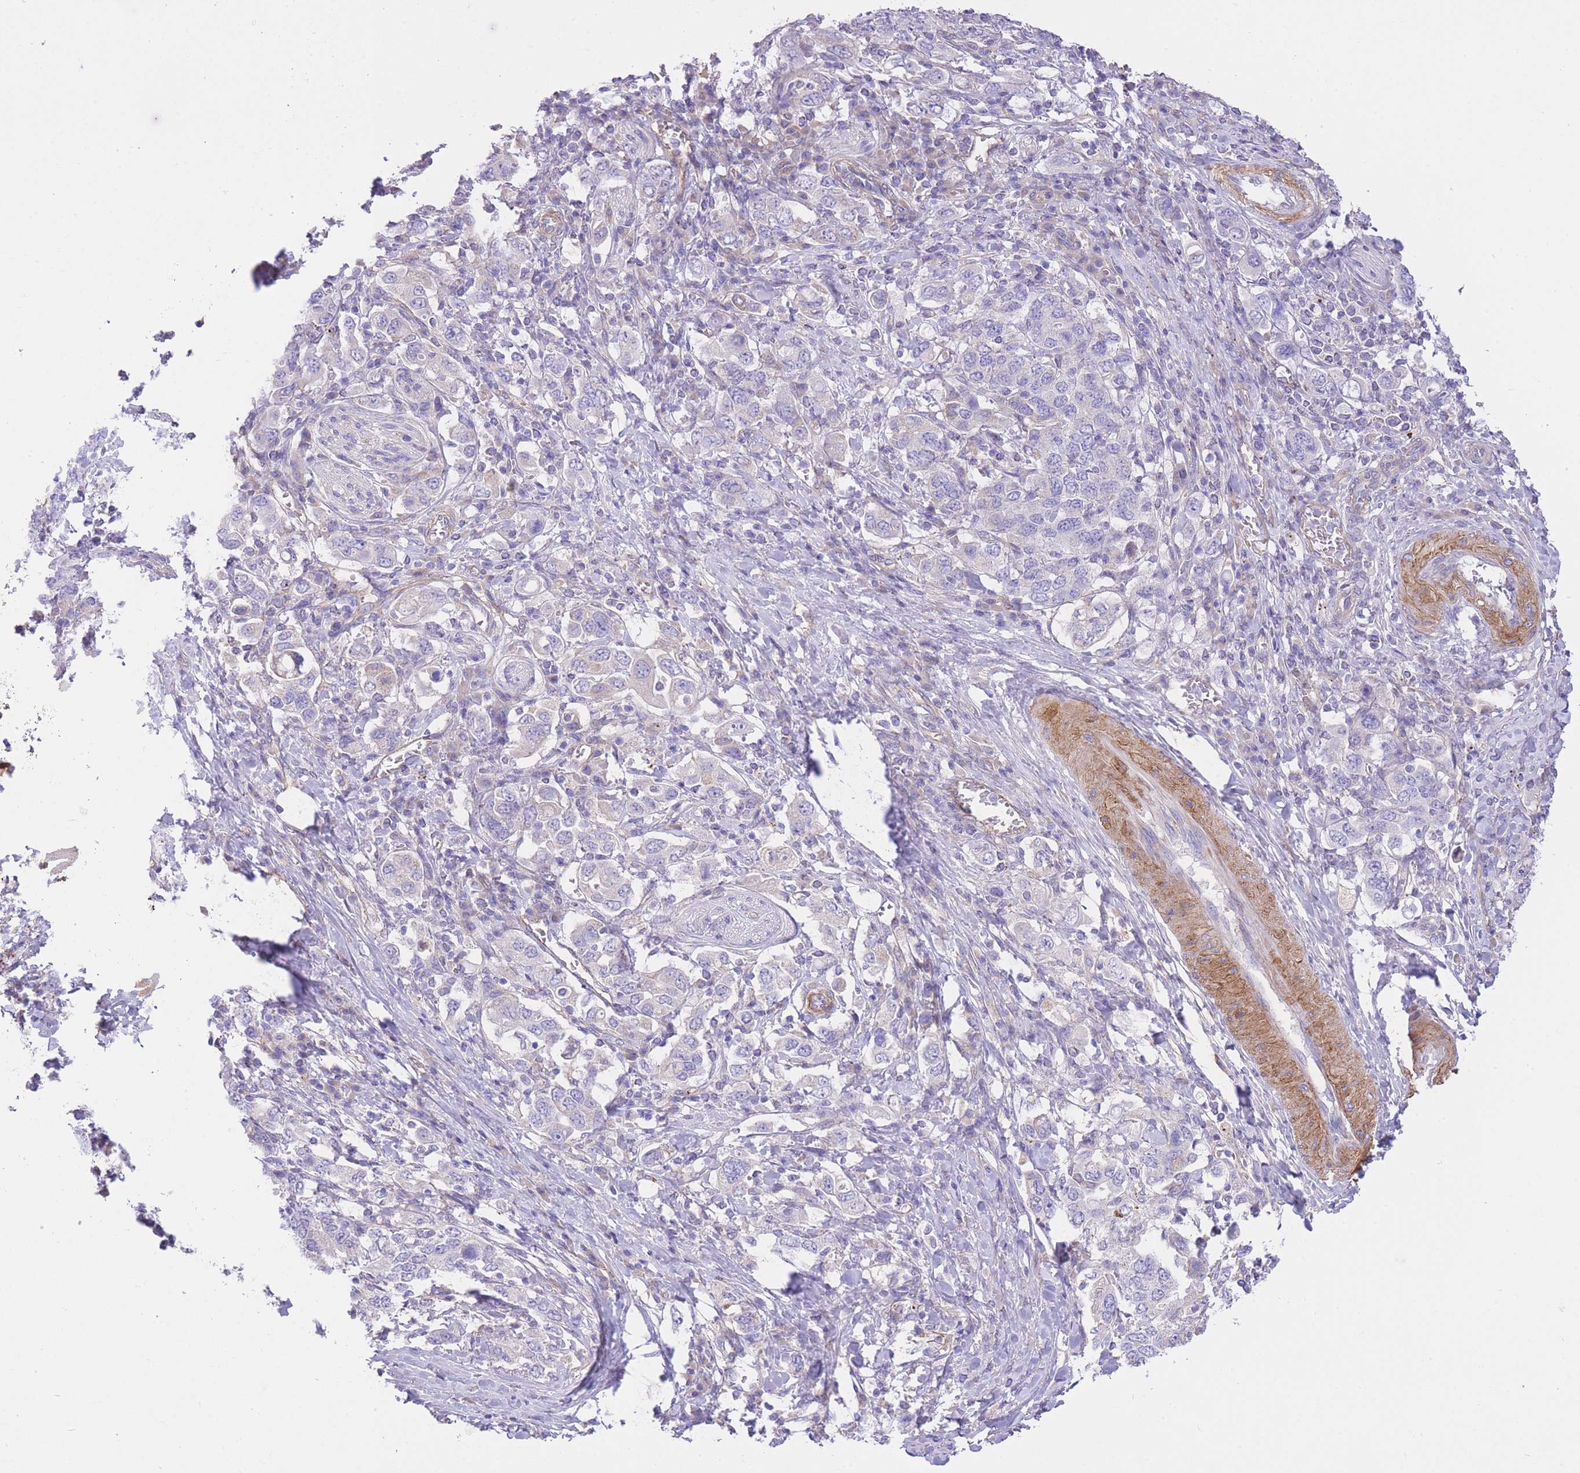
{"staining": {"intensity": "negative", "quantity": "none", "location": "none"}, "tissue": "stomach cancer", "cell_type": "Tumor cells", "image_type": "cancer", "snomed": [{"axis": "morphology", "description": "Adenocarcinoma, NOS"}, {"axis": "topography", "description": "Stomach, upper"}, {"axis": "topography", "description": "Stomach"}], "caption": "High magnification brightfield microscopy of stomach cancer stained with DAB (3,3'-diaminobenzidine) (brown) and counterstained with hematoxylin (blue): tumor cells show no significant positivity. (Brightfield microscopy of DAB (3,3'-diaminobenzidine) immunohistochemistry (IHC) at high magnification).", "gene": "PGM1", "patient": {"sex": "male", "age": 62}}